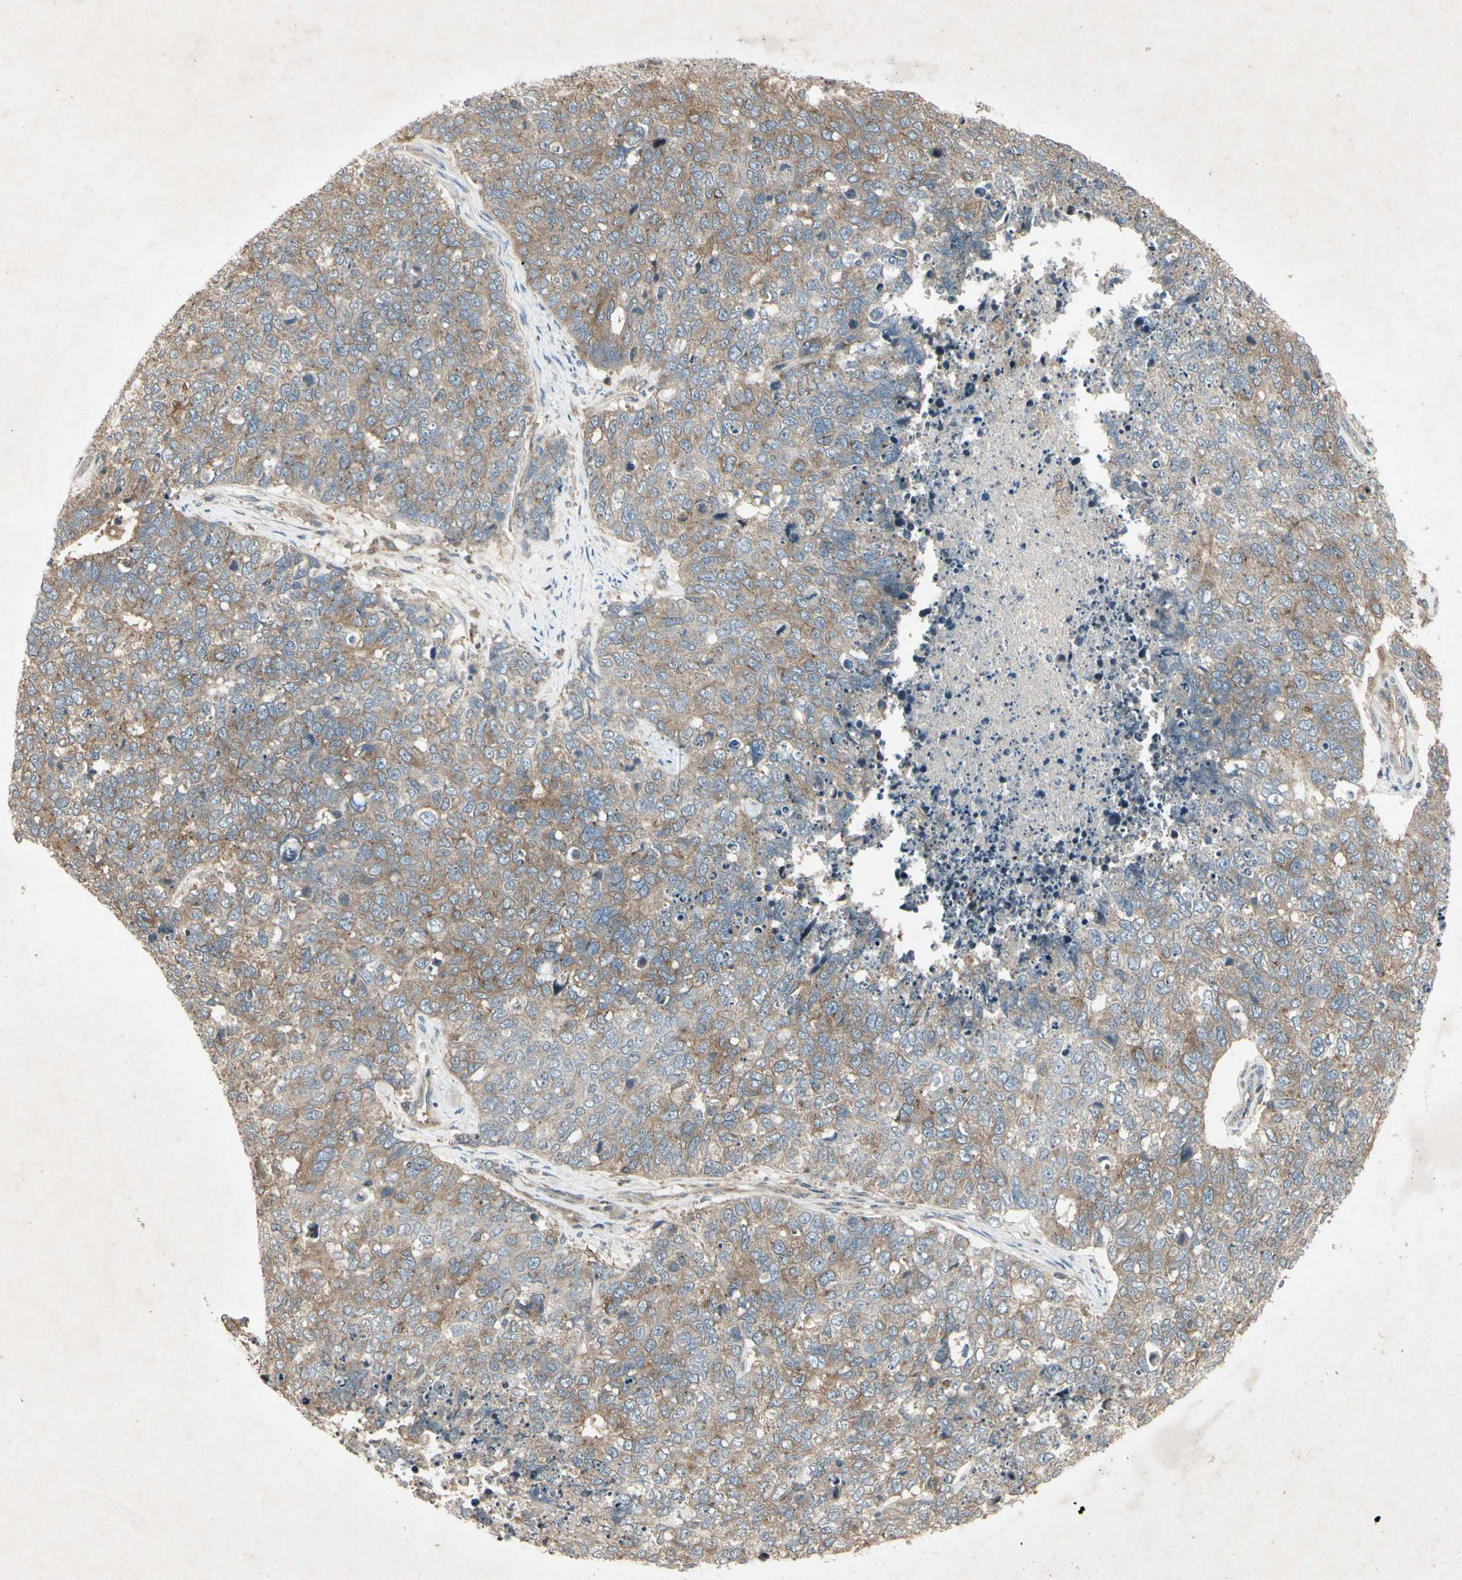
{"staining": {"intensity": "weak", "quantity": ">75%", "location": "cytoplasmic/membranous"}, "tissue": "cervical cancer", "cell_type": "Tumor cells", "image_type": "cancer", "snomed": [{"axis": "morphology", "description": "Squamous cell carcinoma, NOS"}, {"axis": "topography", "description": "Cervix"}], "caption": "A photomicrograph showing weak cytoplasmic/membranous expression in approximately >75% of tumor cells in squamous cell carcinoma (cervical), as visualized by brown immunohistochemical staining.", "gene": "TEK", "patient": {"sex": "female", "age": 63}}